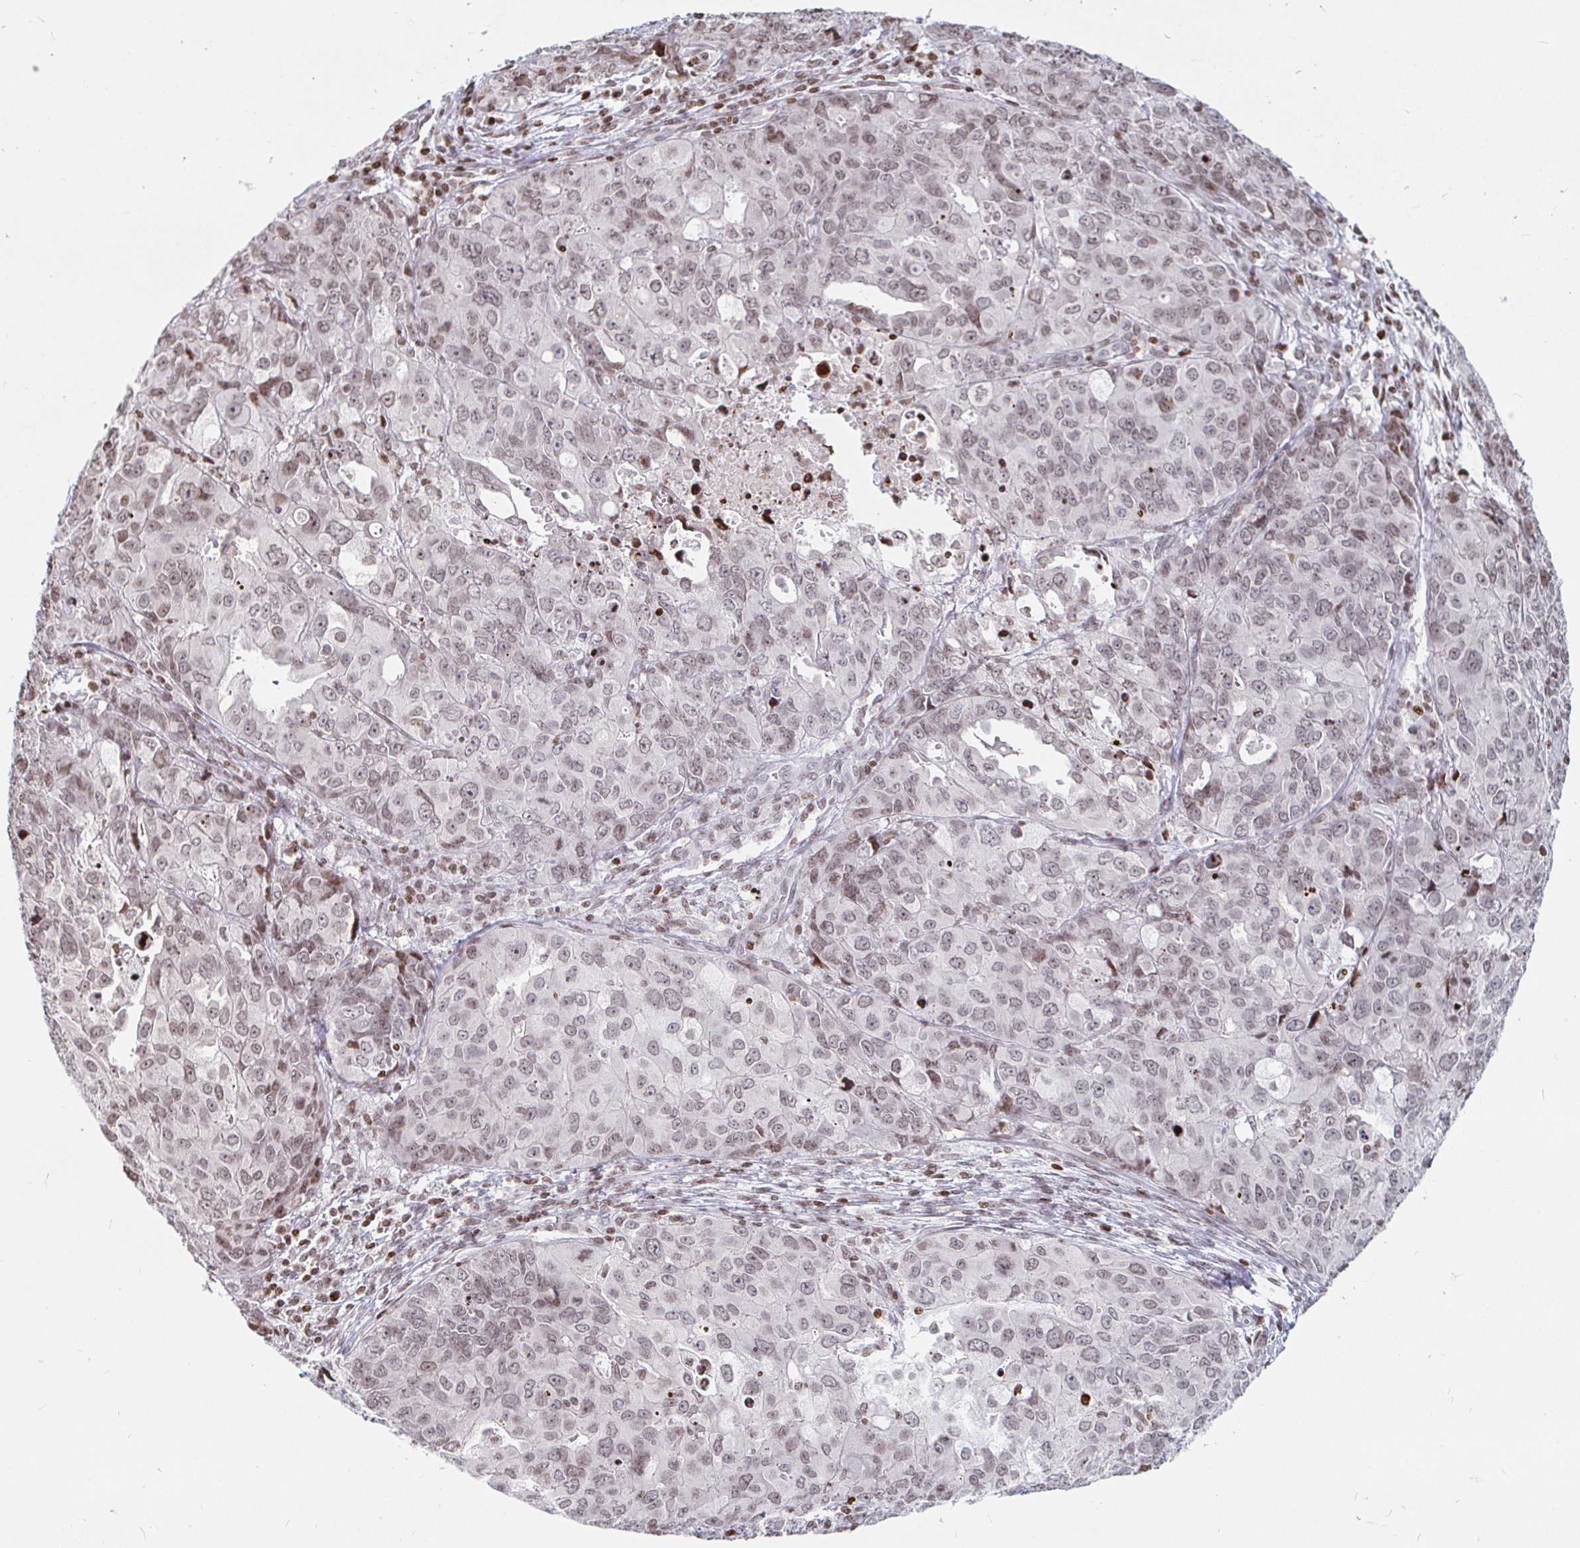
{"staining": {"intensity": "weak", "quantity": ">75%", "location": "nuclear"}, "tissue": "endometrial cancer", "cell_type": "Tumor cells", "image_type": "cancer", "snomed": [{"axis": "morphology", "description": "Adenocarcinoma, NOS"}, {"axis": "topography", "description": "Uterus"}], "caption": "DAB immunohistochemical staining of human adenocarcinoma (endometrial) demonstrates weak nuclear protein staining in about >75% of tumor cells.", "gene": "HOXC10", "patient": {"sex": "female", "age": 79}}